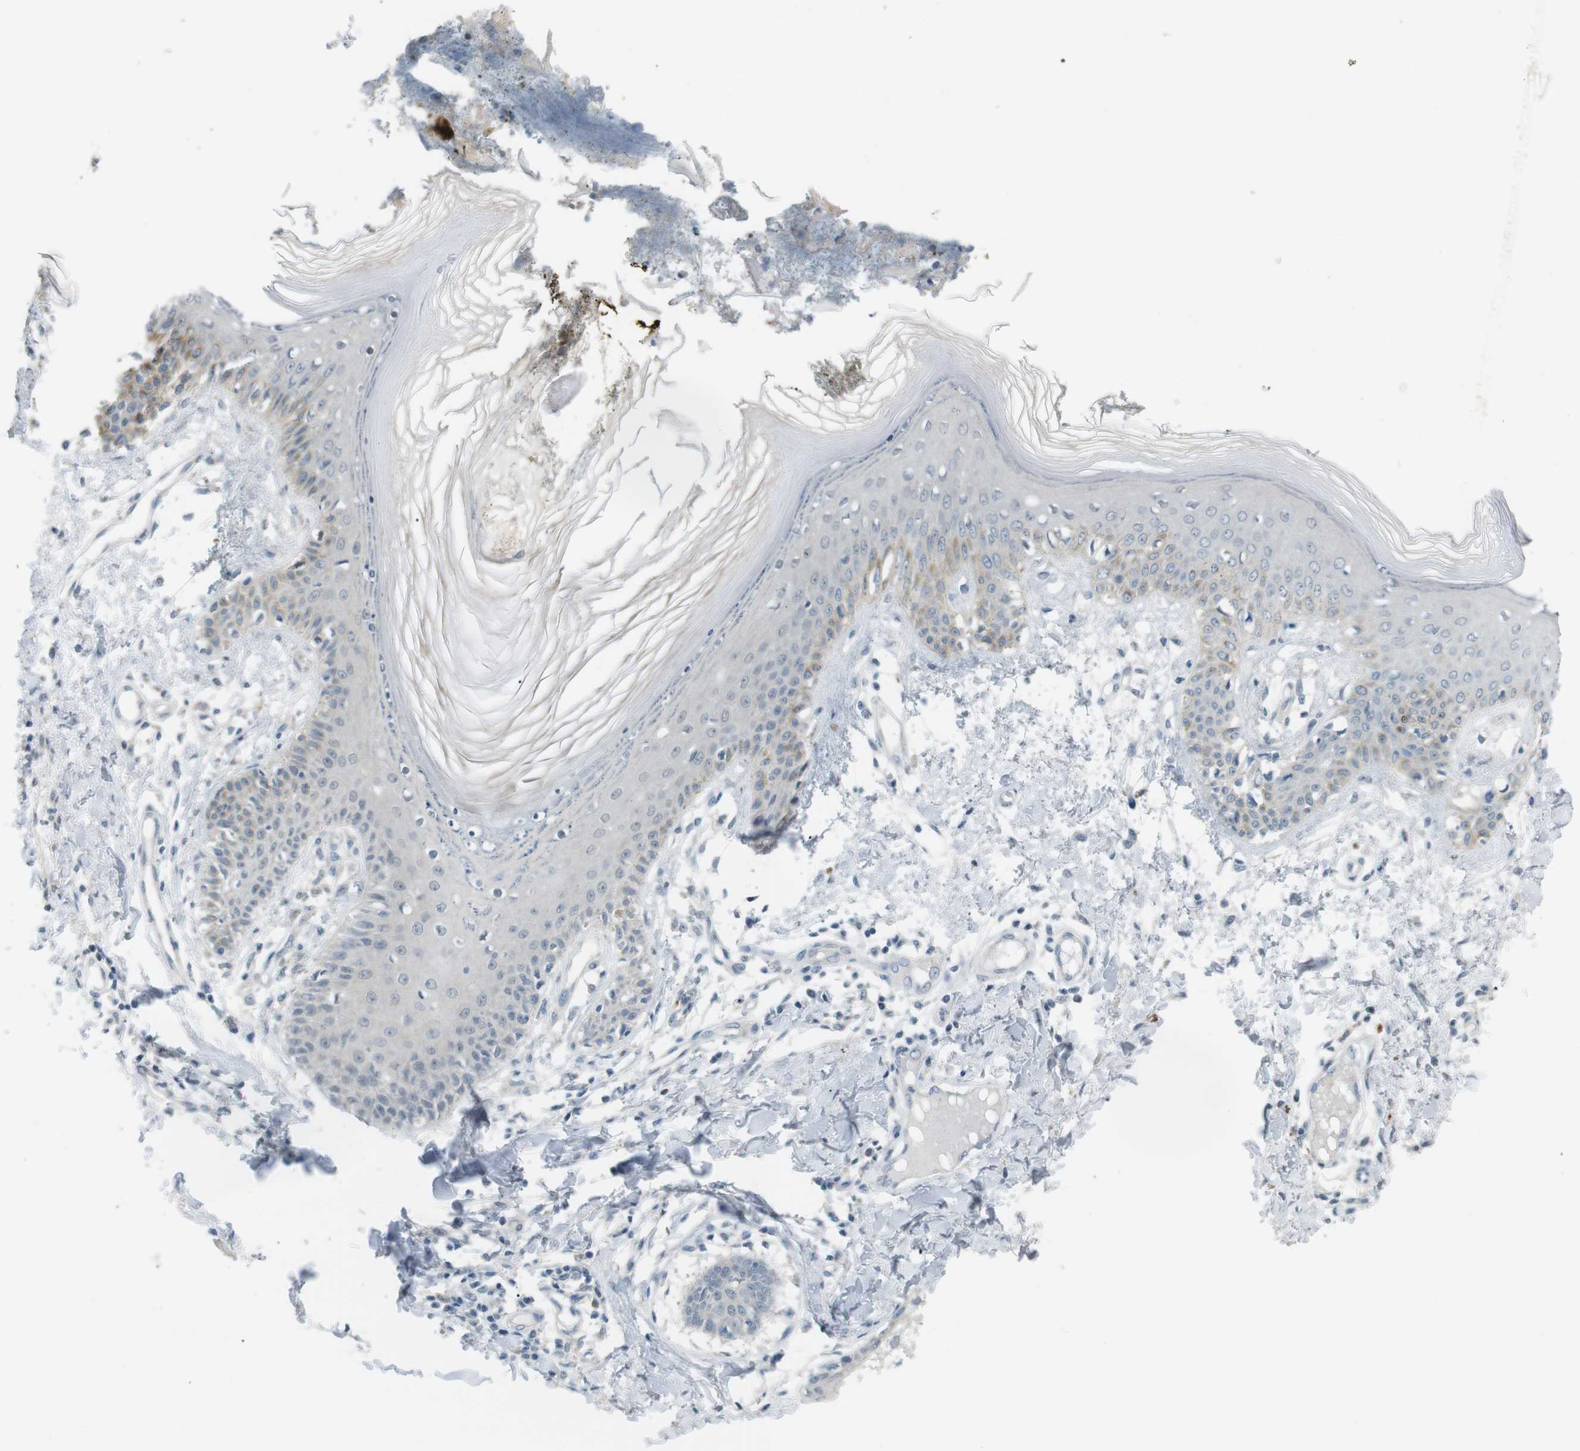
{"staining": {"intensity": "negative", "quantity": "none", "location": "none"}, "tissue": "skin", "cell_type": "Fibroblasts", "image_type": "normal", "snomed": [{"axis": "morphology", "description": "Normal tissue, NOS"}, {"axis": "topography", "description": "Skin"}], "caption": "DAB (3,3'-diaminobenzidine) immunohistochemical staining of benign skin displays no significant positivity in fibroblasts.", "gene": "RTN3", "patient": {"sex": "male", "age": 53}}